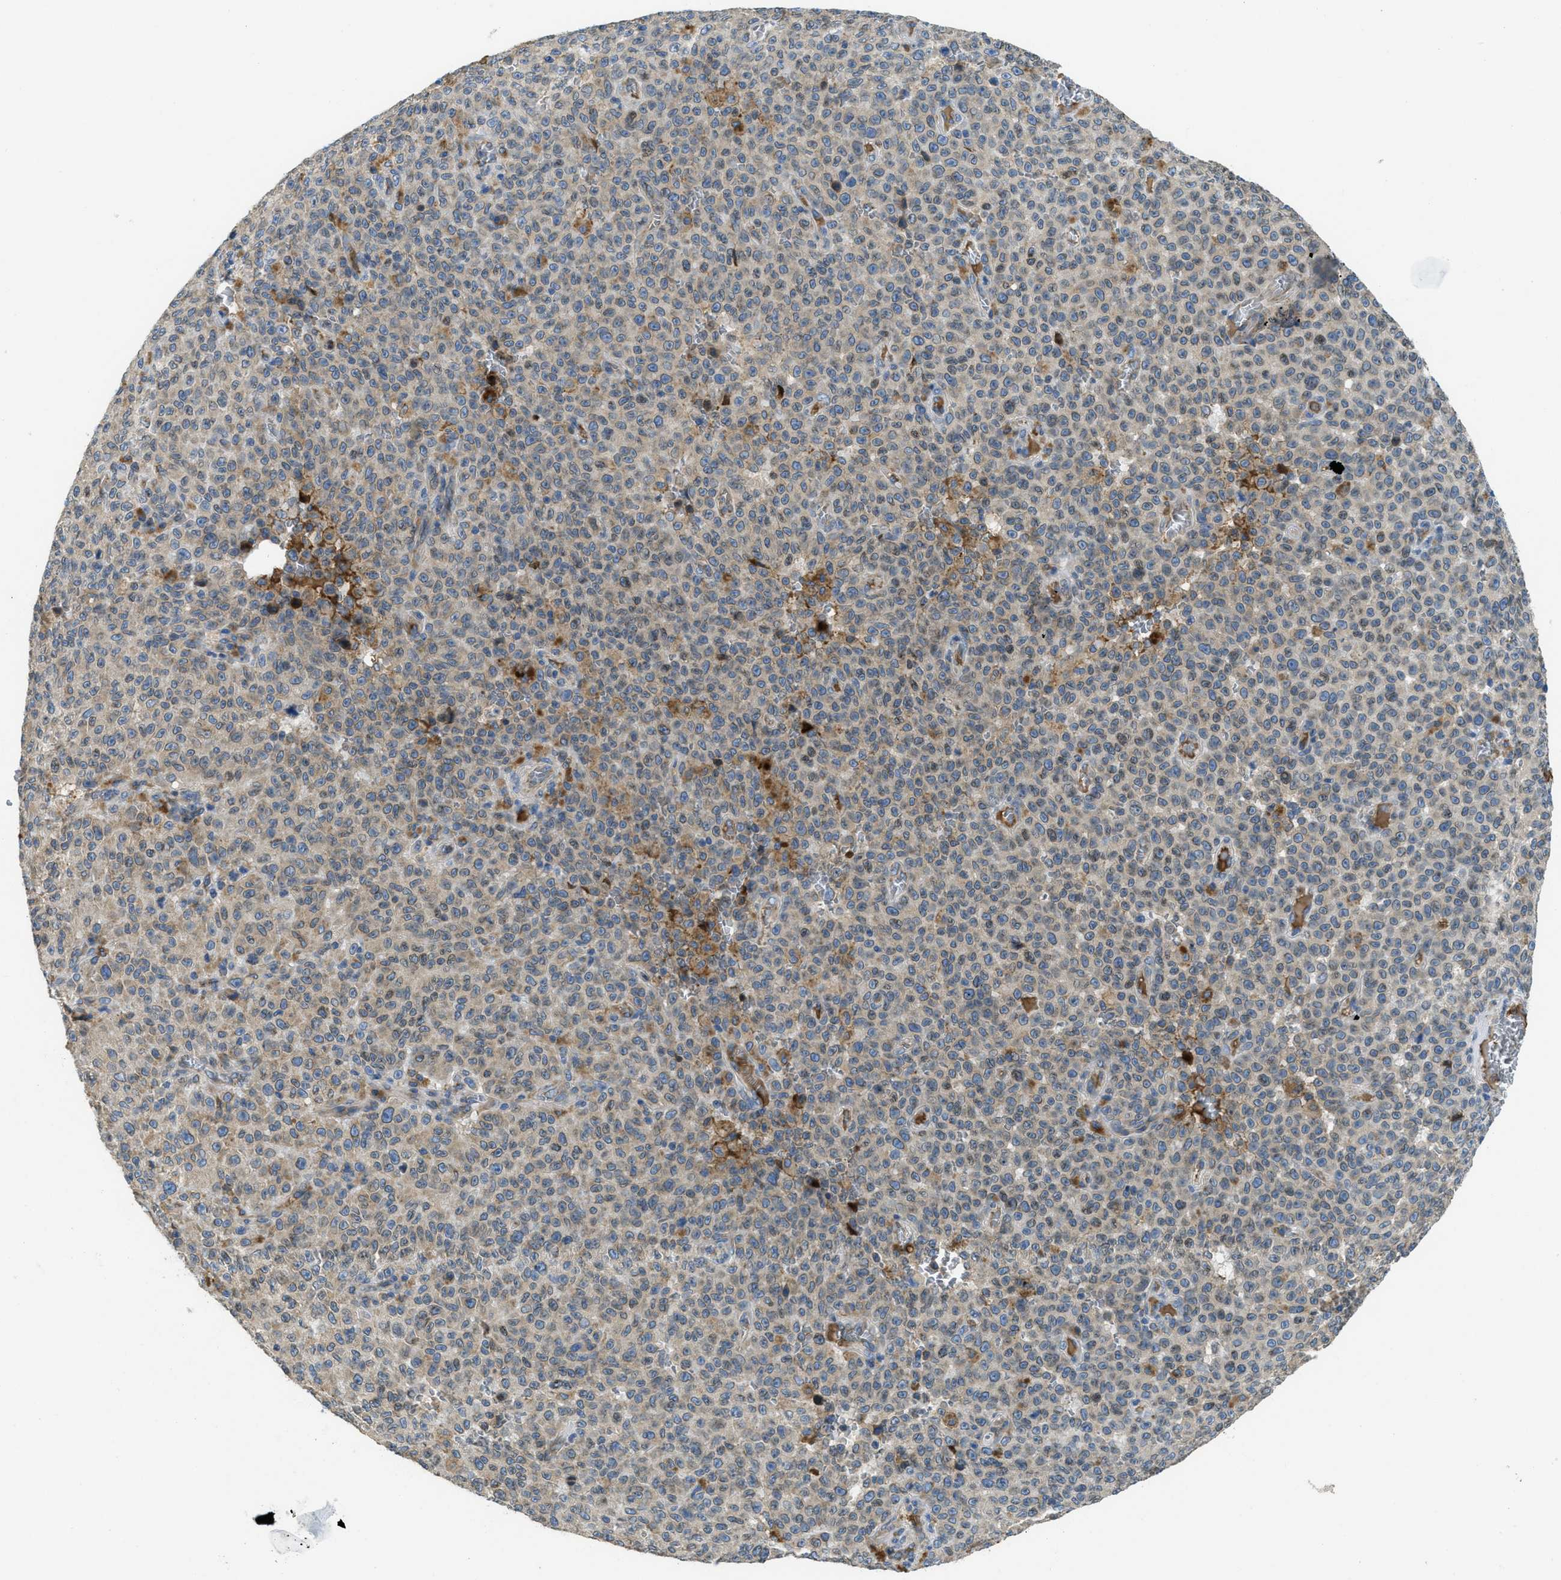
{"staining": {"intensity": "weak", "quantity": "25%-75%", "location": "cytoplasmic/membranous"}, "tissue": "melanoma", "cell_type": "Tumor cells", "image_type": "cancer", "snomed": [{"axis": "morphology", "description": "Malignant melanoma, NOS"}, {"axis": "topography", "description": "Skin"}], "caption": "Immunohistochemical staining of human melanoma demonstrates low levels of weak cytoplasmic/membranous protein positivity in about 25%-75% of tumor cells.", "gene": "MPDU1", "patient": {"sex": "female", "age": 82}}